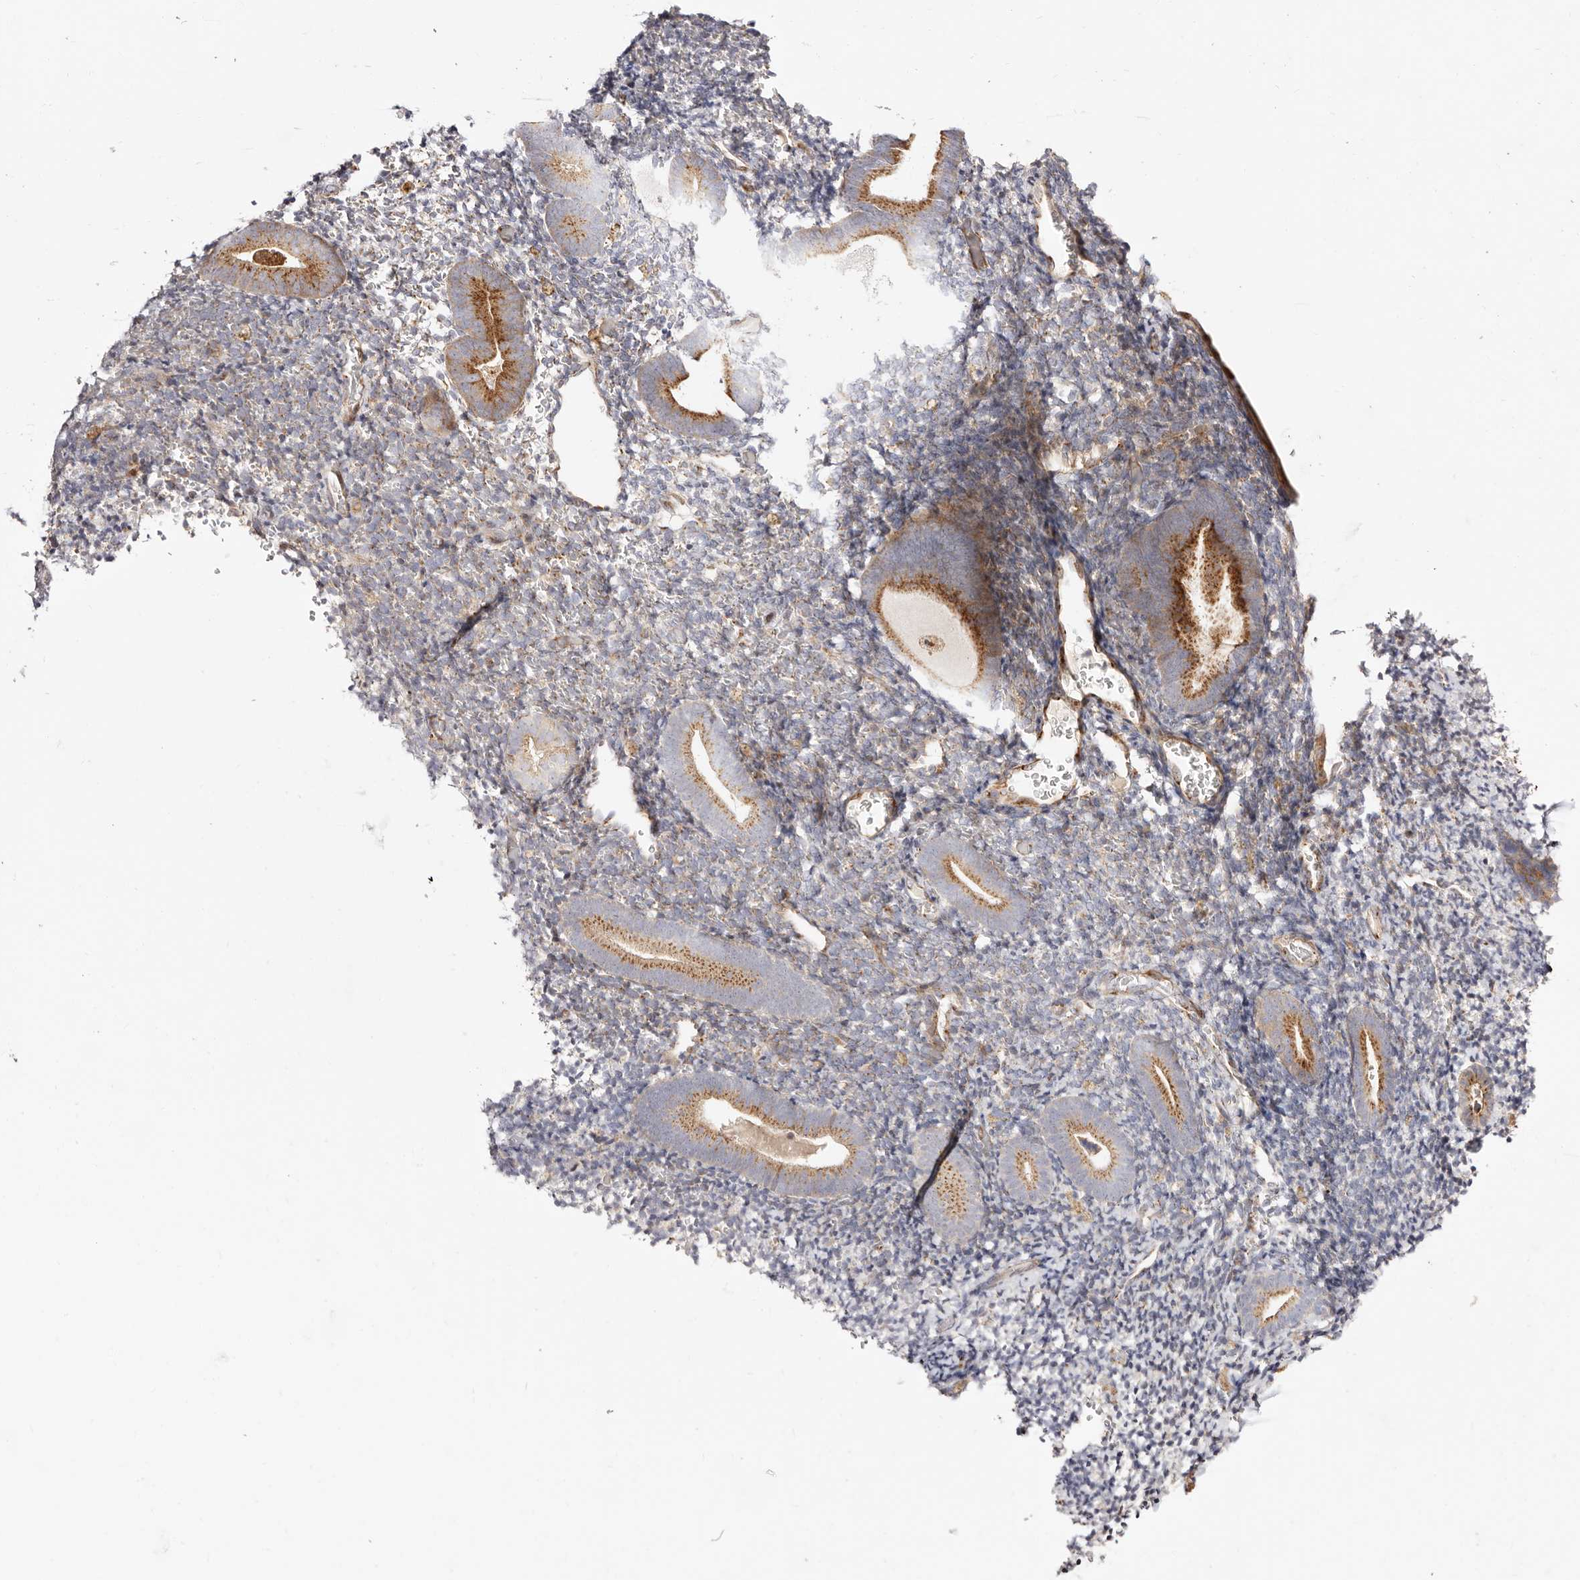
{"staining": {"intensity": "negative", "quantity": "none", "location": "none"}, "tissue": "endometrium", "cell_type": "Cells in endometrial stroma", "image_type": "normal", "snomed": [{"axis": "morphology", "description": "Normal tissue, NOS"}, {"axis": "topography", "description": "Endometrium"}], "caption": "The image exhibits no staining of cells in endometrial stroma in benign endometrium. (DAB (3,3'-diaminobenzidine) IHC visualized using brightfield microscopy, high magnification).", "gene": "MAPK6", "patient": {"sex": "female", "age": 51}}